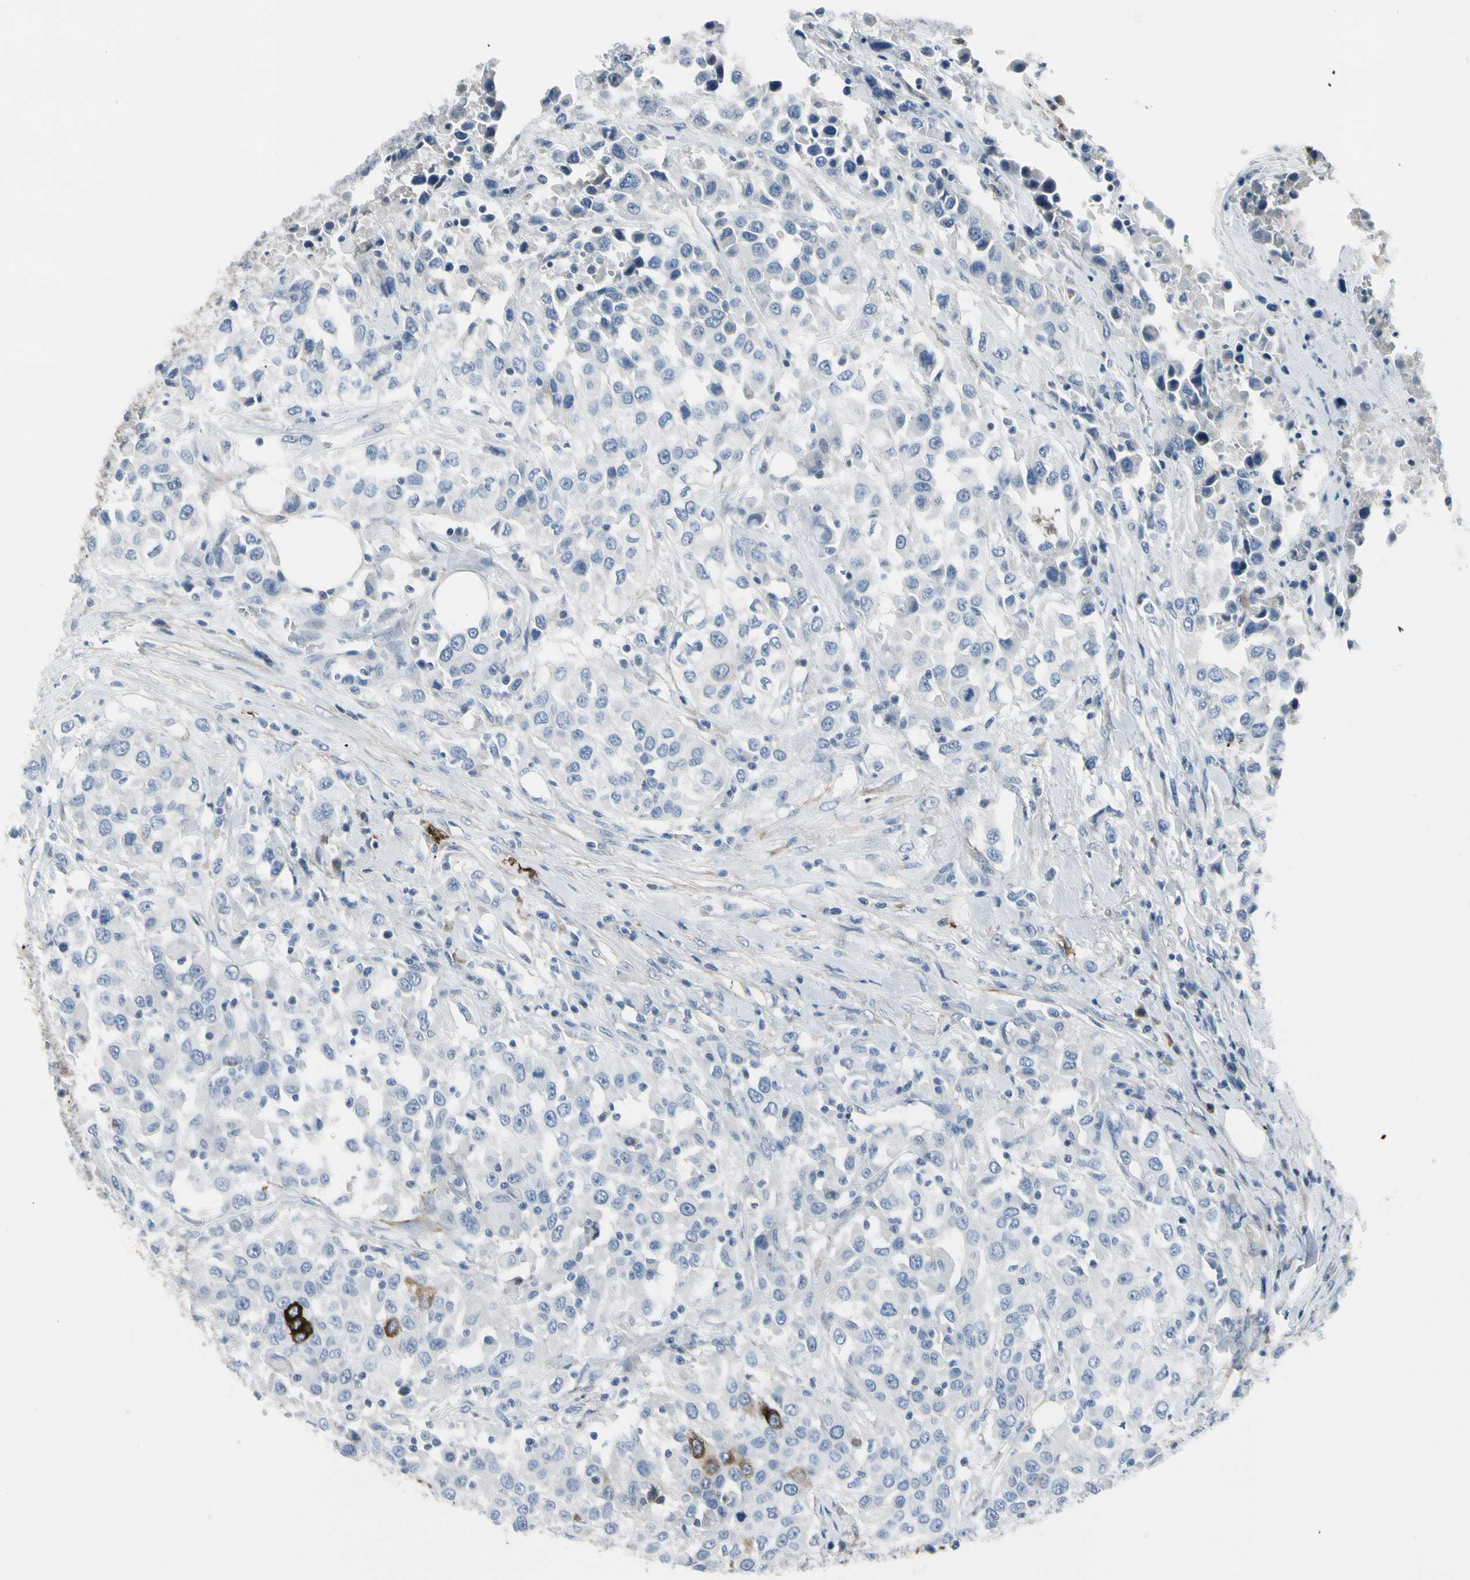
{"staining": {"intensity": "negative", "quantity": "none", "location": "none"}, "tissue": "urothelial cancer", "cell_type": "Tumor cells", "image_type": "cancer", "snomed": [{"axis": "morphology", "description": "Urothelial carcinoma, High grade"}, {"axis": "topography", "description": "Urinary bladder"}], "caption": "IHC of human urothelial cancer displays no staining in tumor cells.", "gene": "PIGR", "patient": {"sex": "female", "age": 80}}